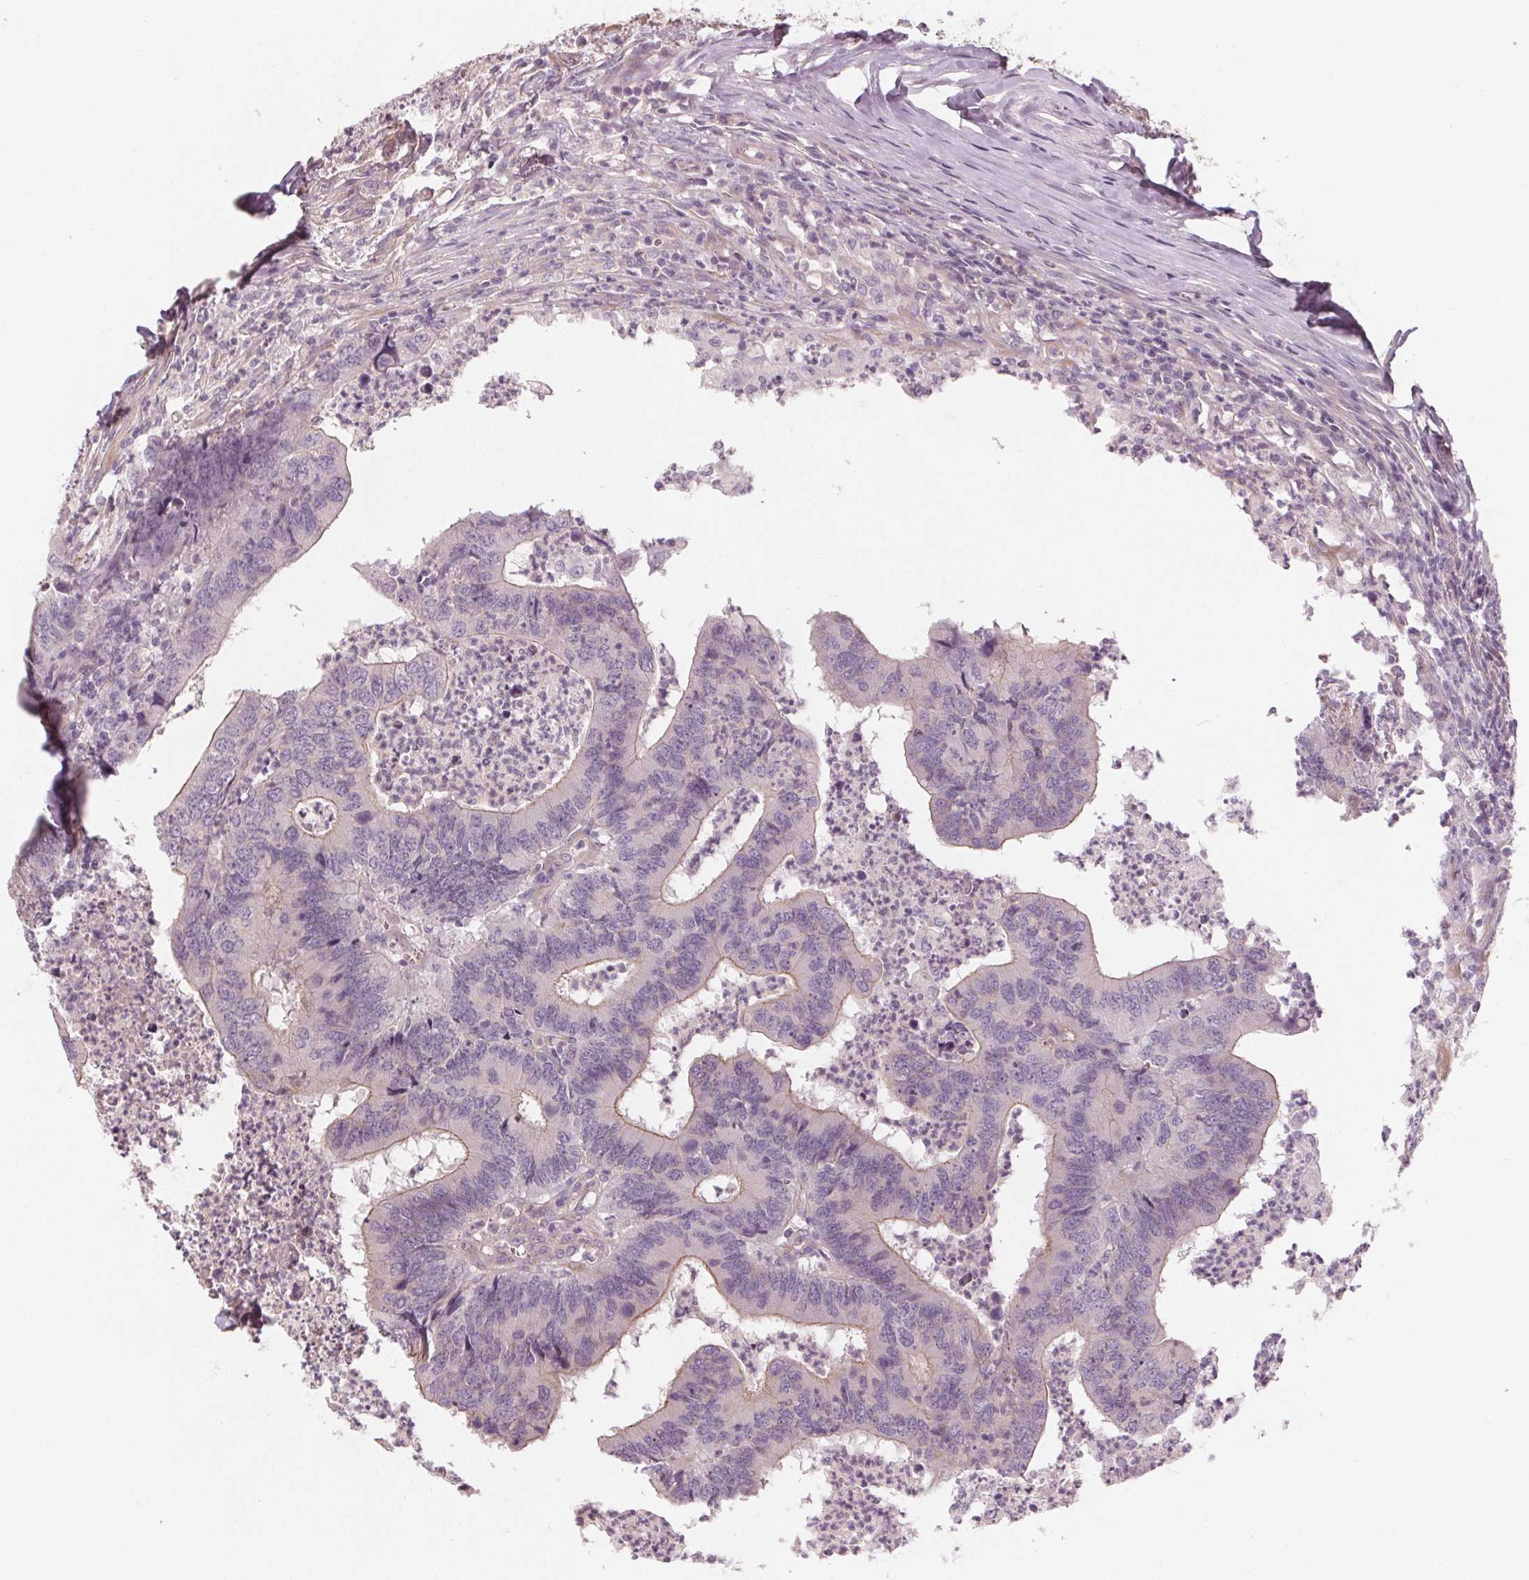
{"staining": {"intensity": "weak", "quantity": "<25%", "location": "cytoplasmic/membranous"}, "tissue": "colorectal cancer", "cell_type": "Tumor cells", "image_type": "cancer", "snomed": [{"axis": "morphology", "description": "Adenocarcinoma, NOS"}, {"axis": "topography", "description": "Colon"}], "caption": "Tumor cells show no significant protein staining in colorectal cancer.", "gene": "VNN1", "patient": {"sex": "female", "age": 67}}